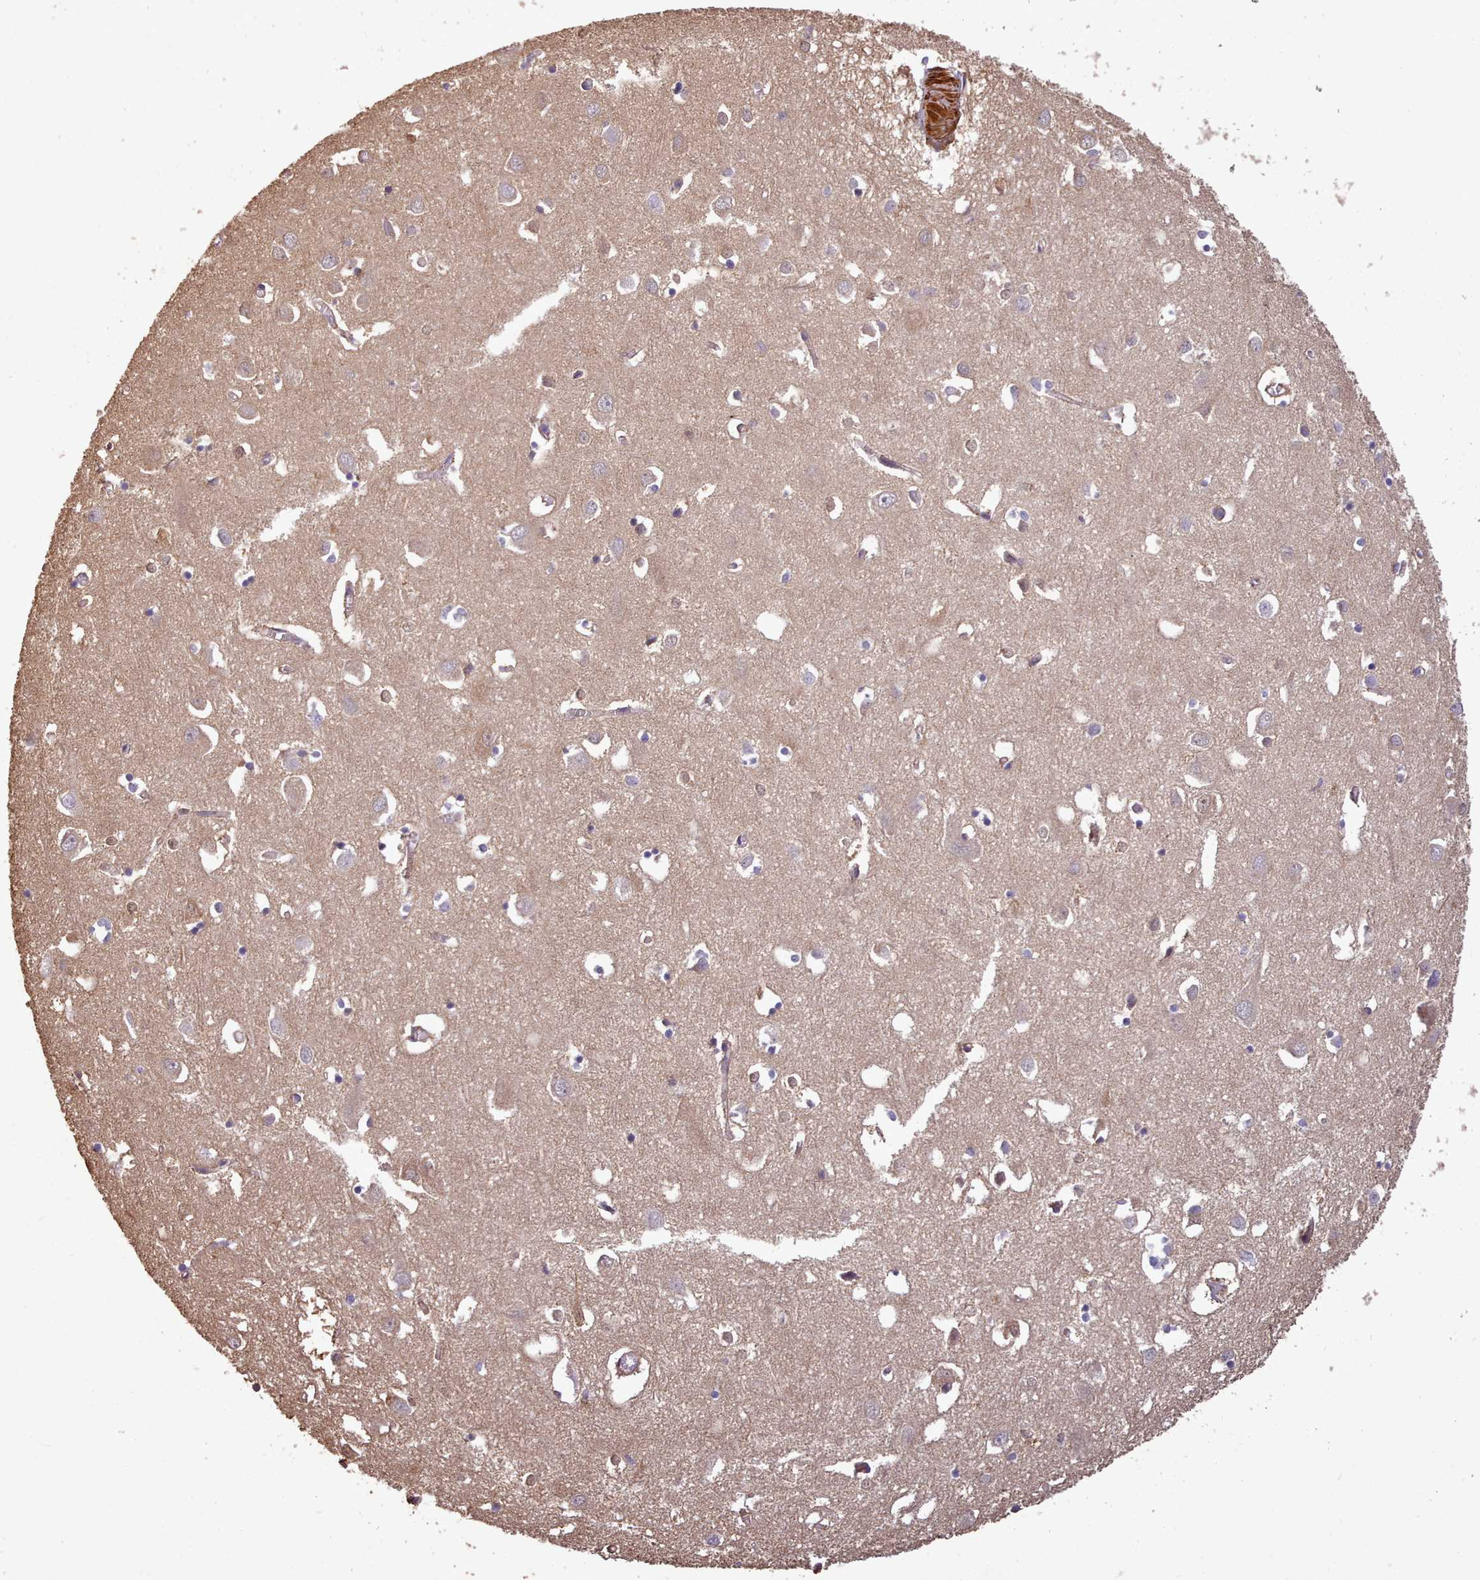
{"staining": {"intensity": "strong", "quantity": "25%-75%", "location": "cytoplasmic/membranous"}, "tissue": "cerebral cortex", "cell_type": "Endothelial cells", "image_type": "normal", "snomed": [{"axis": "morphology", "description": "Normal tissue, NOS"}, {"axis": "topography", "description": "Cerebral cortex"}], "caption": "DAB immunohistochemical staining of normal cerebral cortex demonstrates strong cytoplasmic/membranous protein expression in about 25%-75% of endothelial cells.", "gene": "NLRC4", "patient": {"sex": "male", "age": 70}}